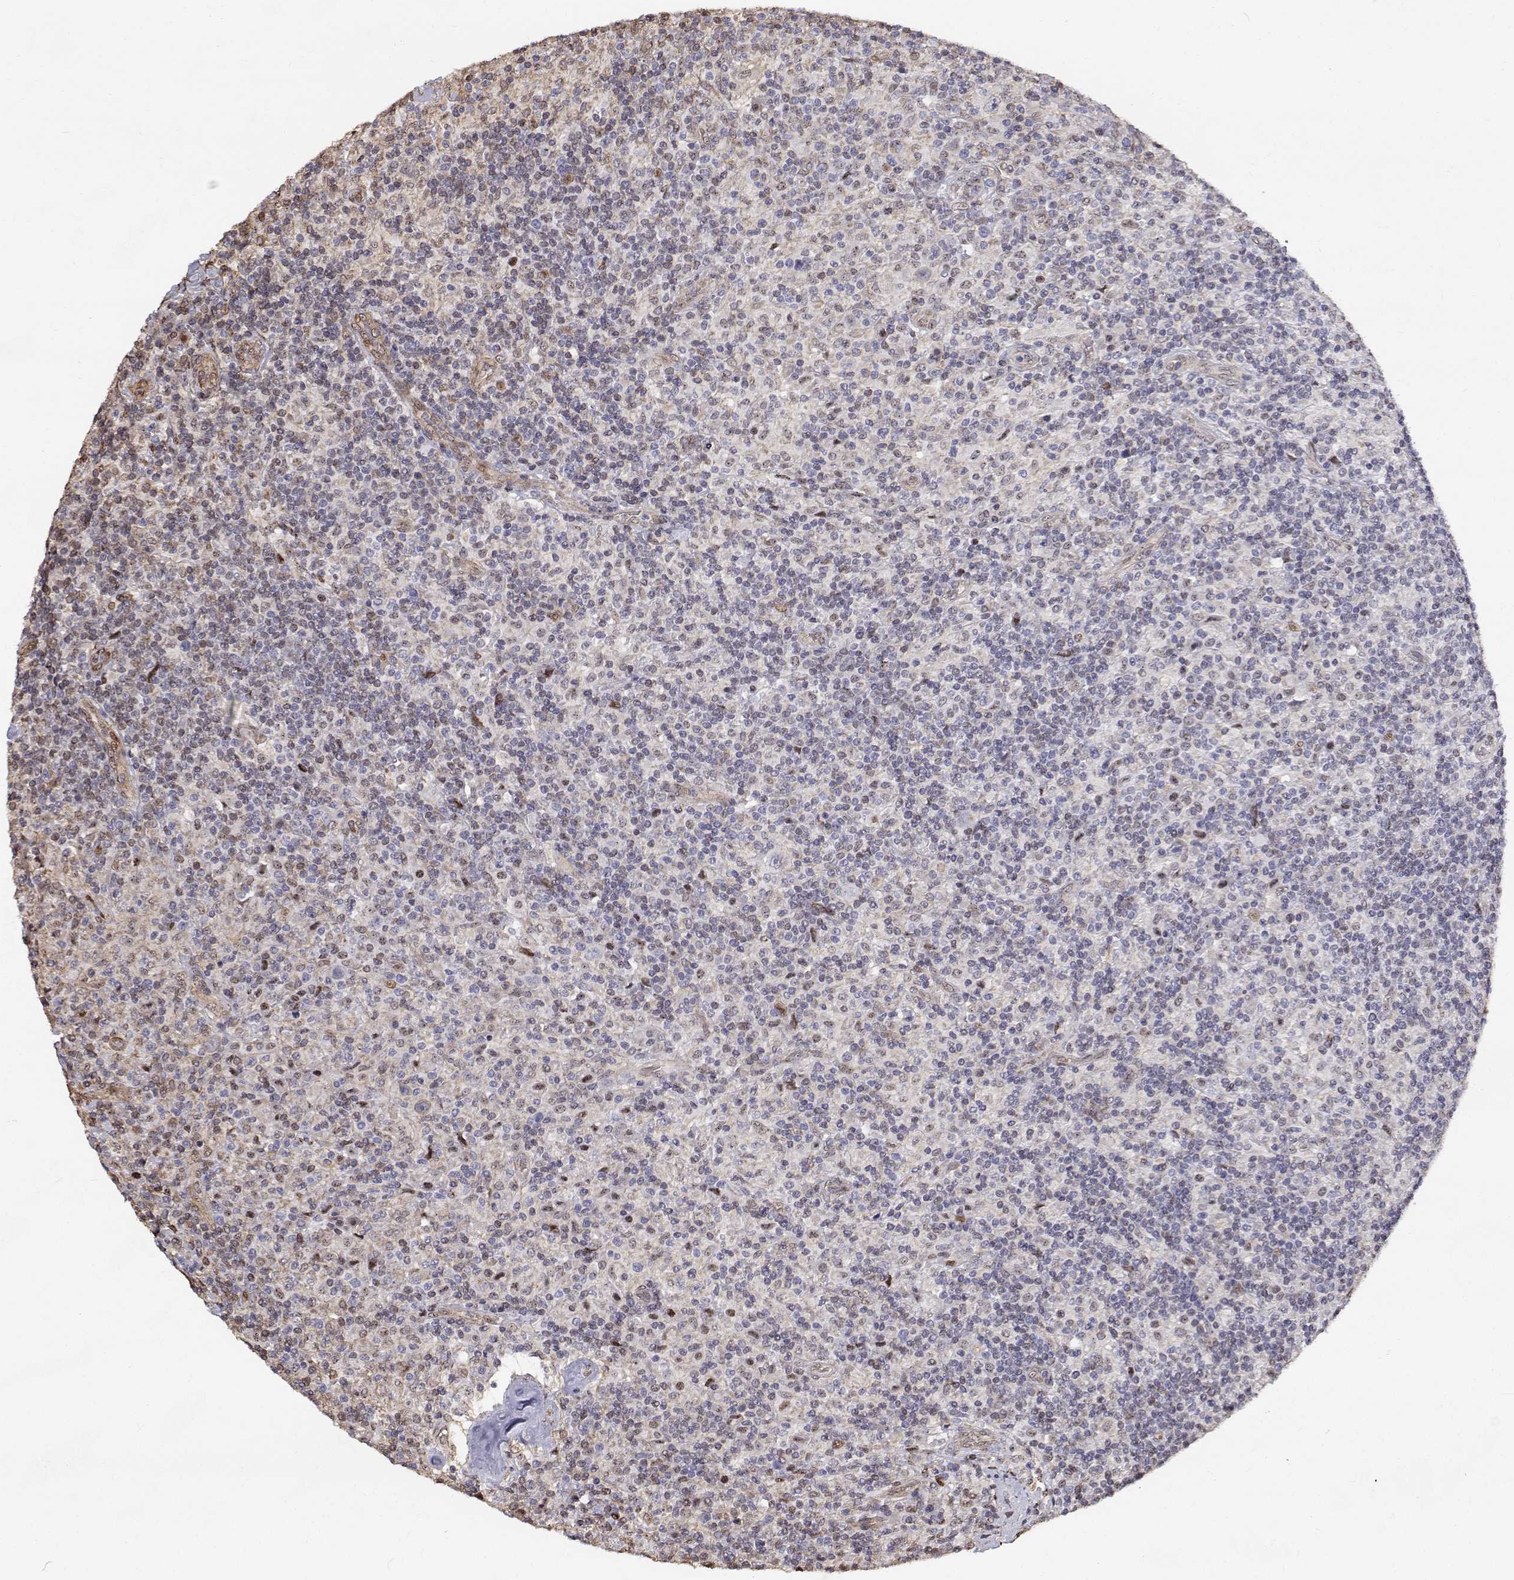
{"staining": {"intensity": "negative", "quantity": "none", "location": "none"}, "tissue": "lymphoma", "cell_type": "Tumor cells", "image_type": "cancer", "snomed": [{"axis": "morphology", "description": "Hodgkin's disease, NOS"}, {"axis": "topography", "description": "Lymph node"}], "caption": "High power microscopy photomicrograph of an immunohistochemistry (IHC) image of Hodgkin's disease, revealing no significant staining in tumor cells. The staining is performed using DAB (3,3'-diaminobenzidine) brown chromogen with nuclei counter-stained in using hematoxylin.", "gene": "GSDMA", "patient": {"sex": "male", "age": 70}}